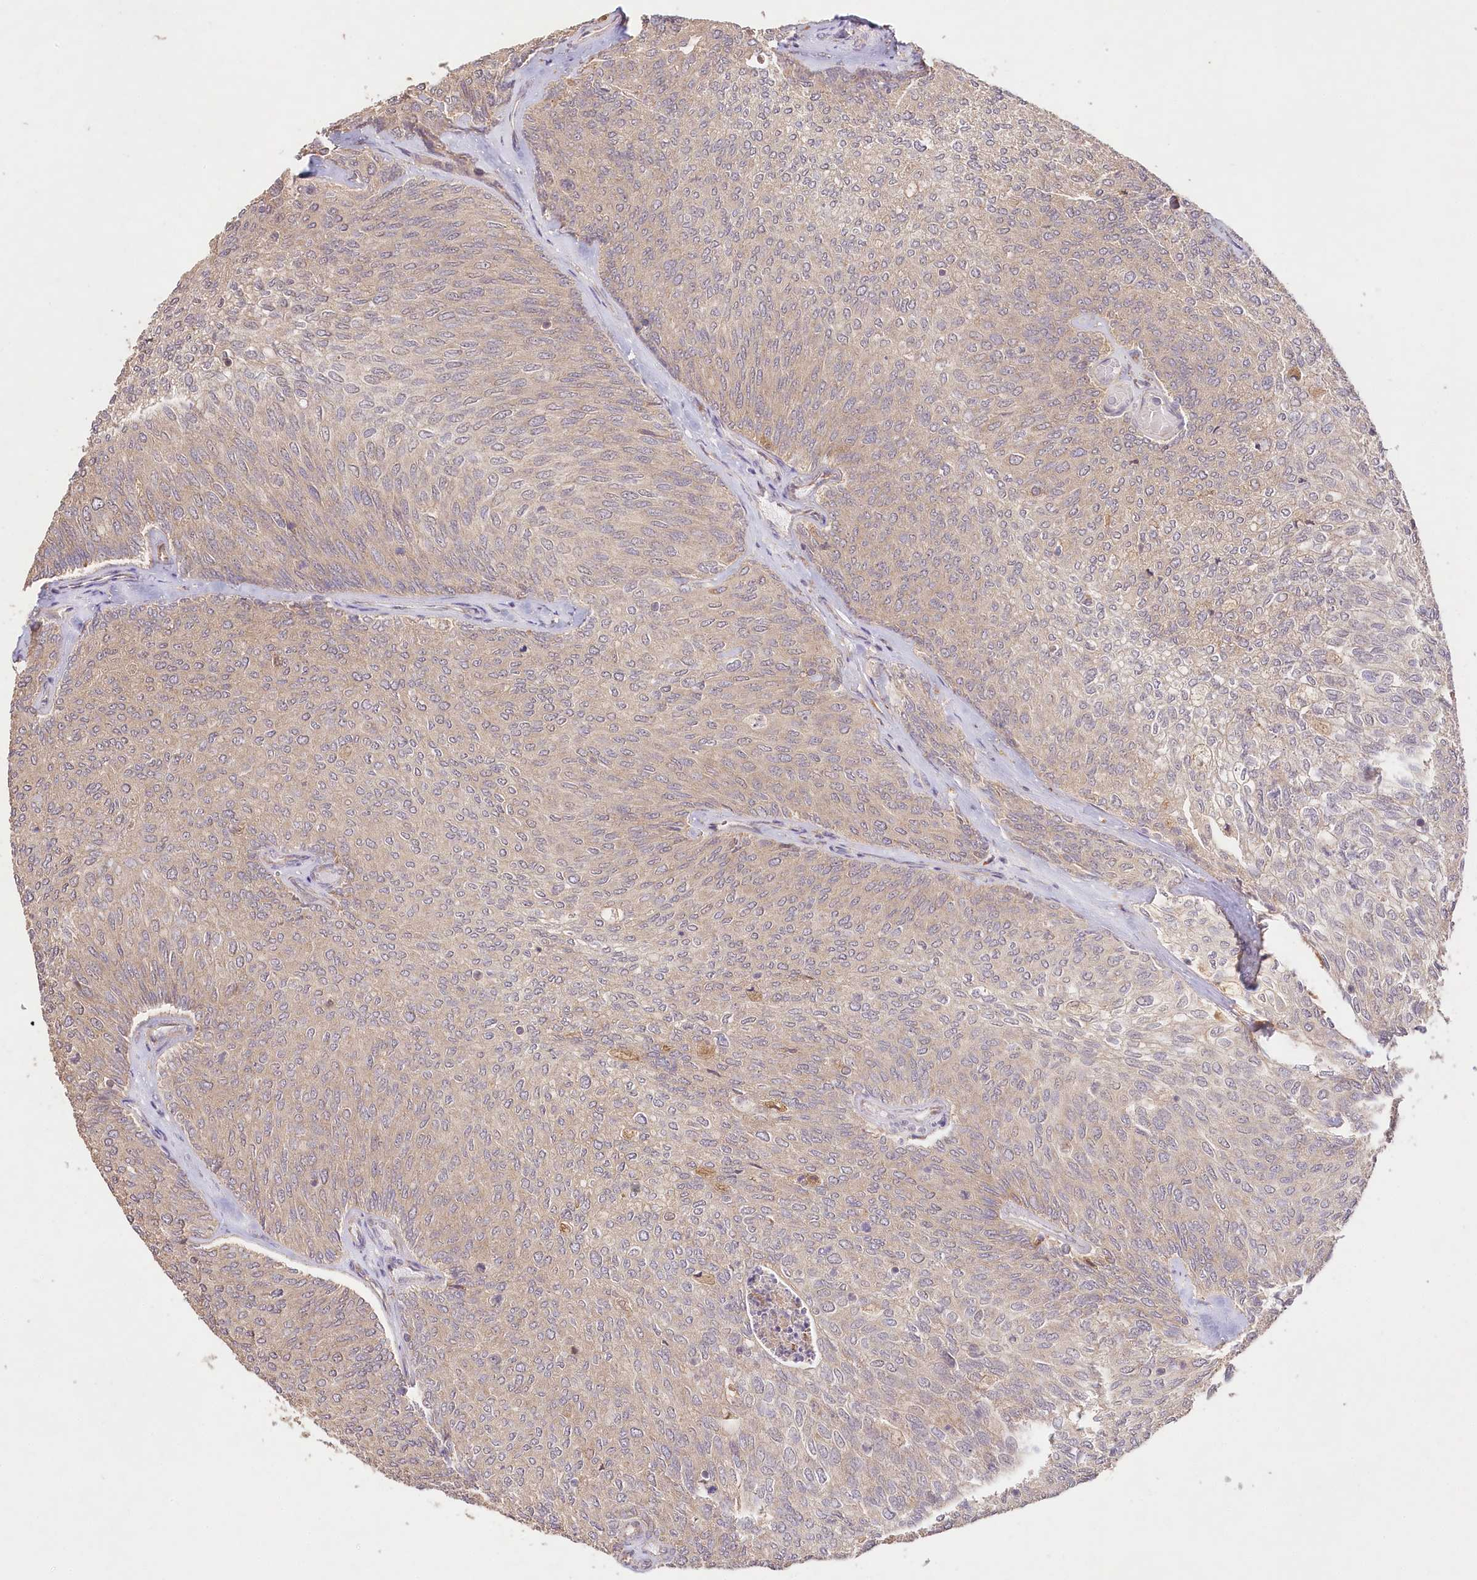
{"staining": {"intensity": "weak", "quantity": ">75%", "location": "cytoplasmic/membranous"}, "tissue": "urothelial cancer", "cell_type": "Tumor cells", "image_type": "cancer", "snomed": [{"axis": "morphology", "description": "Urothelial carcinoma, Low grade"}, {"axis": "topography", "description": "Urinary bladder"}], "caption": "A brown stain labels weak cytoplasmic/membranous positivity of a protein in low-grade urothelial carcinoma tumor cells.", "gene": "DMXL1", "patient": {"sex": "female", "age": 79}}